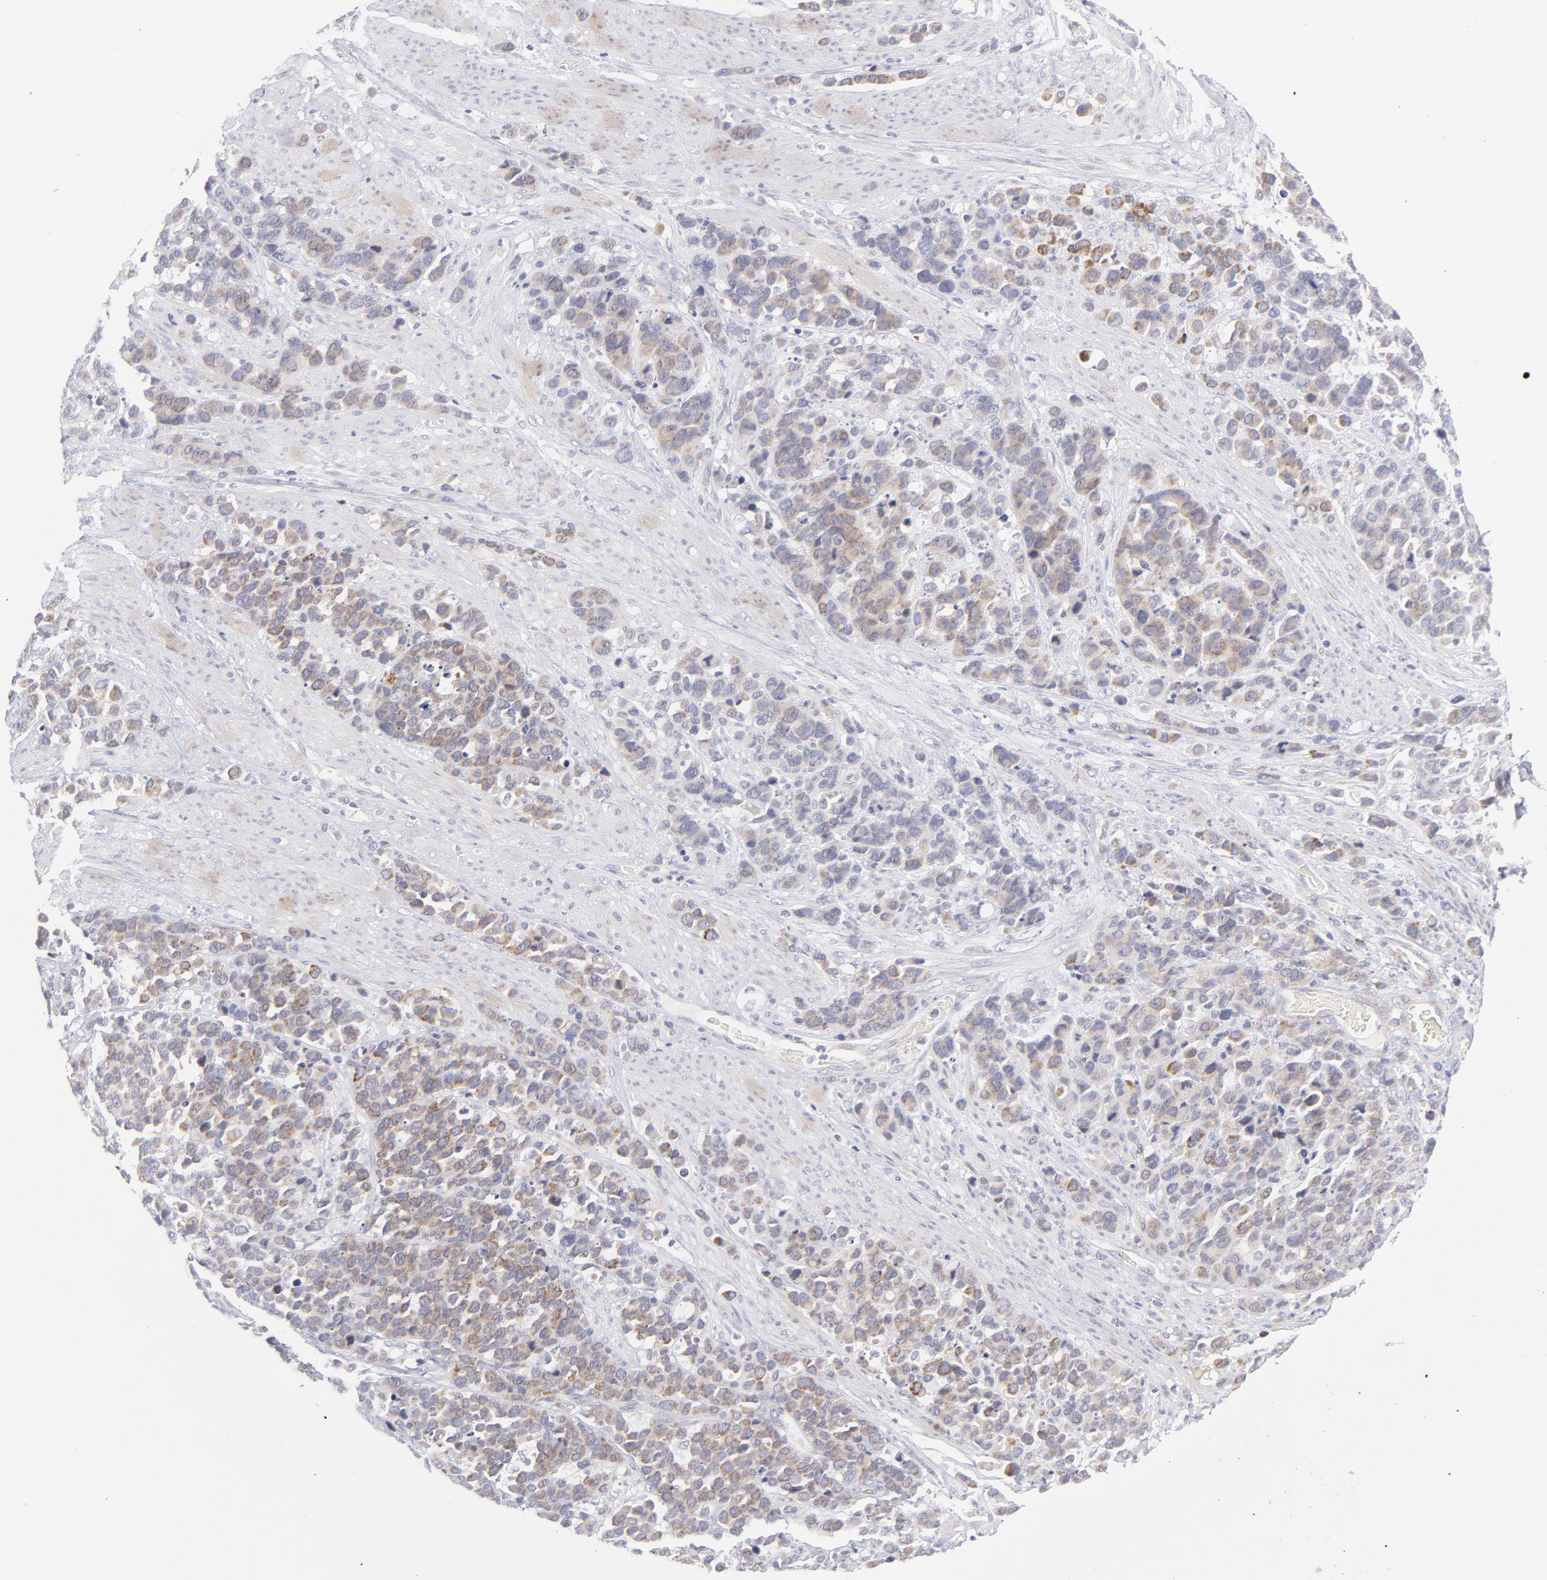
{"staining": {"intensity": "moderate", "quantity": "25%-75%", "location": "cytoplasmic/membranous"}, "tissue": "stomach cancer", "cell_type": "Tumor cells", "image_type": "cancer", "snomed": [{"axis": "morphology", "description": "Adenocarcinoma, NOS"}, {"axis": "topography", "description": "Stomach, upper"}], "caption": "A micrograph showing moderate cytoplasmic/membranous staining in about 25%-75% of tumor cells in stomach adenocarcinoma, as visualized by brown immunohistochemical staining.", "gene": "MTHFD2", "patient": {"sex": "male", "age": 71}}